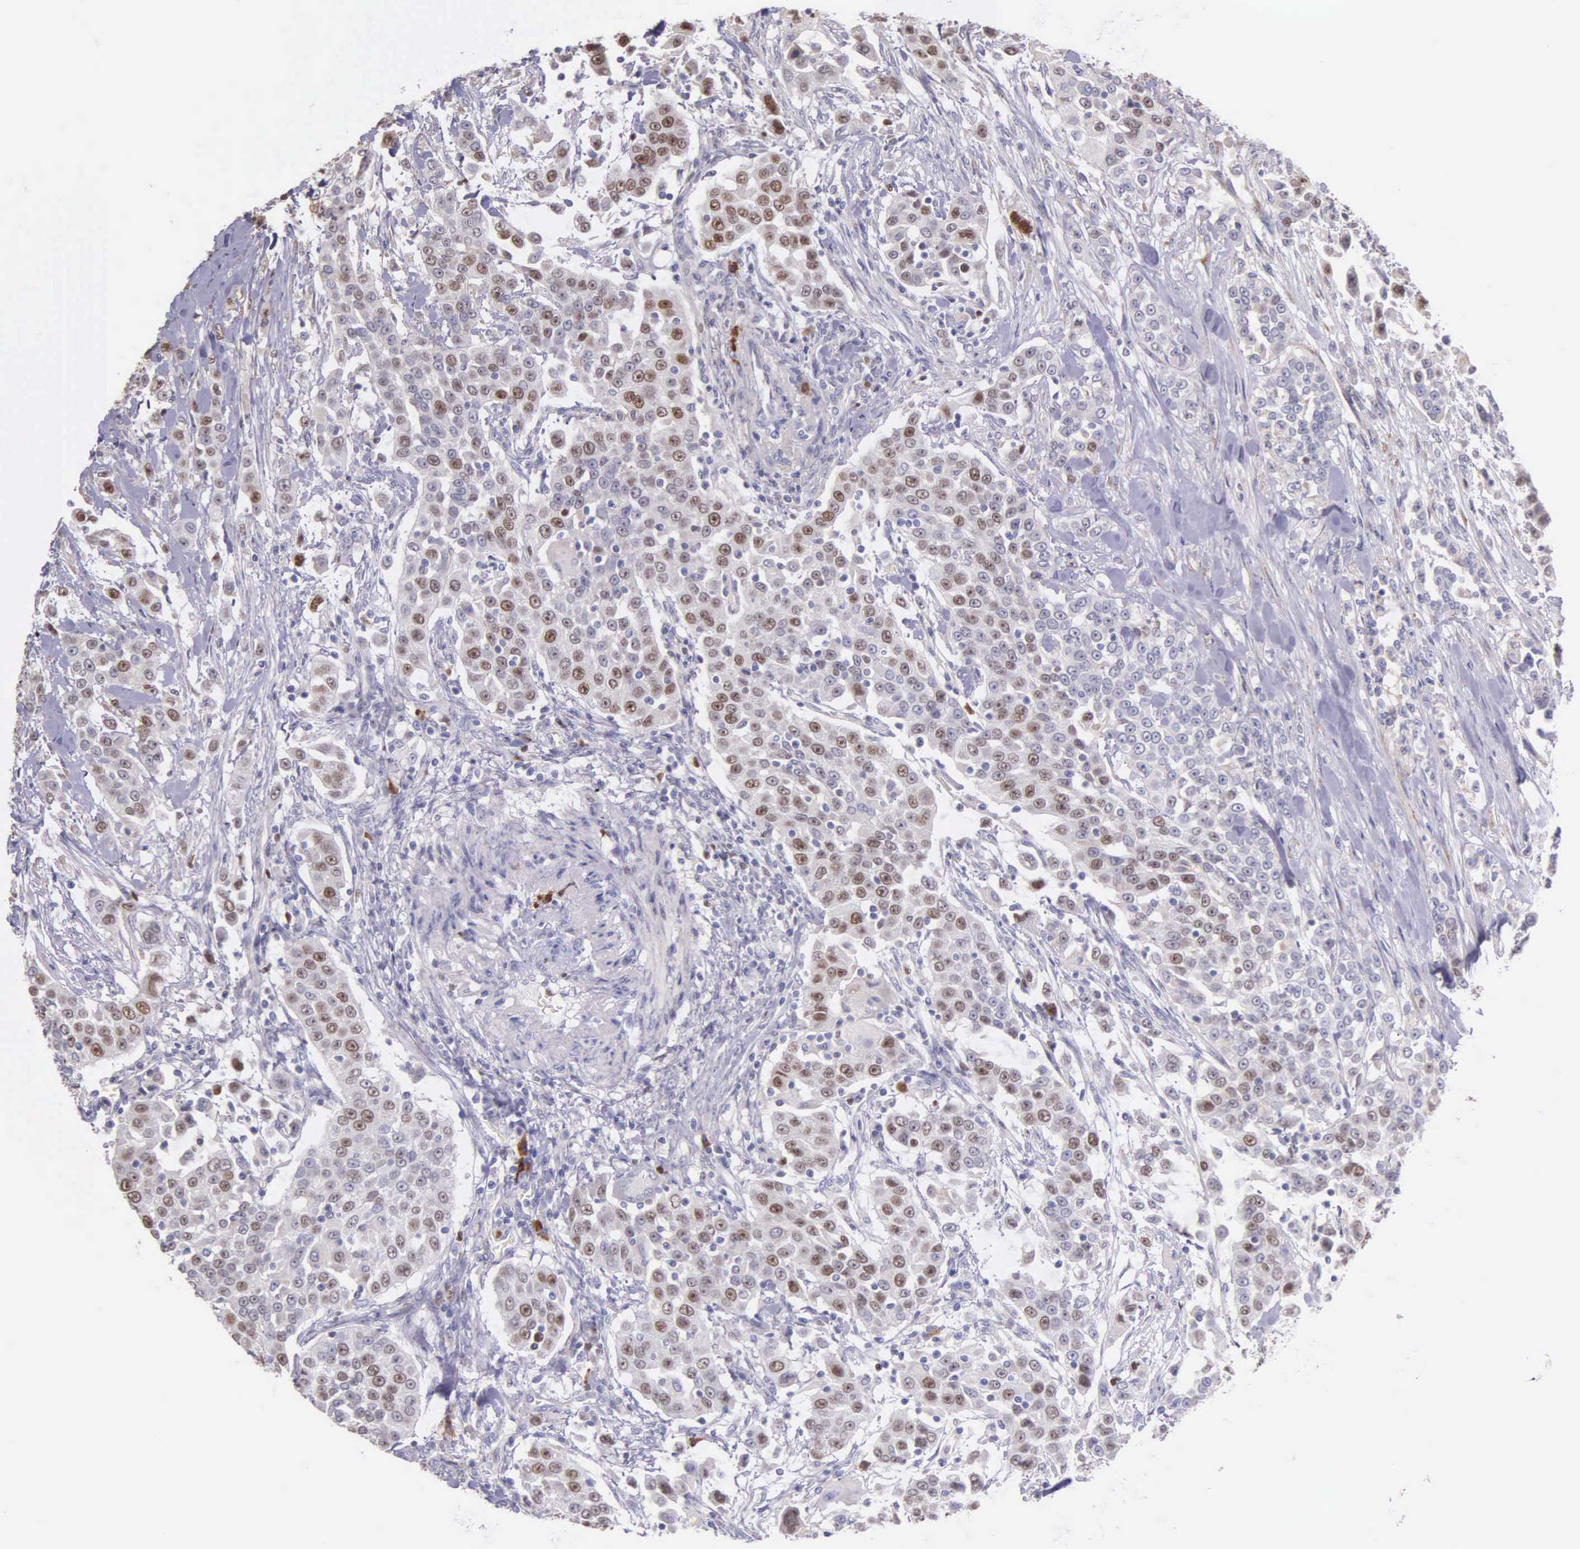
{"staining": {"intensity": "weak", "quantity": "<25%", "location": "nuclear"}, "tissue": "urothelial cancer", "cell_type": "Tumor cells", "image_type": "cancer", "snomed": [{"axis": "morphology", "description": "Urothelial carcinoma, High grade"}, {"axis": "topography", "description": "Urinary bladder"}], "caption": "This is an IHC micrograph of urothelial cancer. There is no expression in tumor cells.", "gene": "MCM5", "patient": {"sex": "female", "age": 80}}